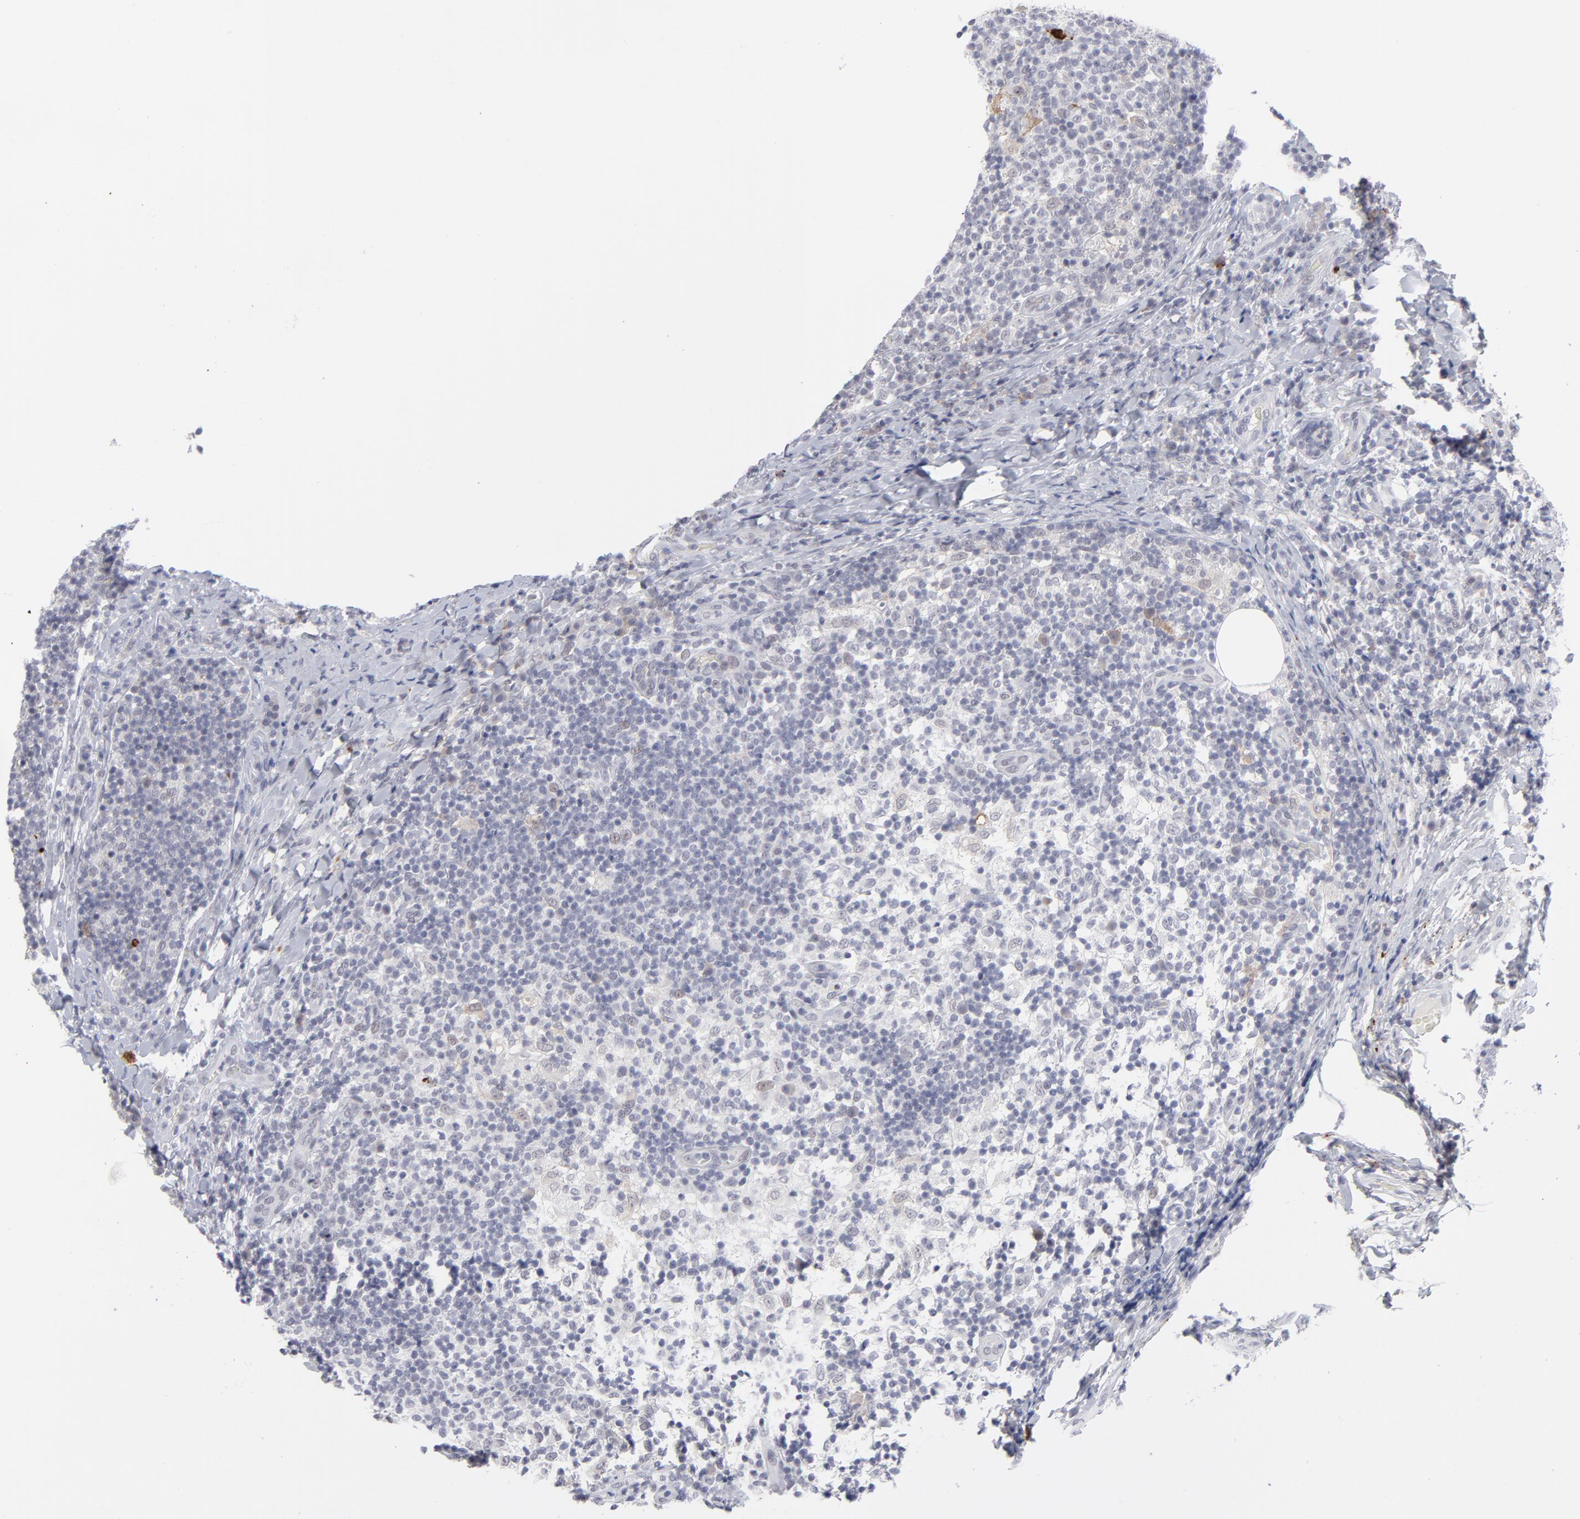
{"staining": {"intensity": "strong", "quantity": "<25%", "location": "cytoplasmic/membranous"}, "tissue": "lymph node", "cell_type": "Germinal center cells", "image_type": "normal", "snomed": [{"axis": "morphology", "description": "Normal tissue, NOS"}, {"axis": "morphology", "description": "Inflammation, NOS"}, {"axis": "topography", "description": "Lymph node"}], "caption": "Lymph node stained with DAB immunohistochemistry demonstrates medium levels of strong cytoplasmic/membranous staining in about <25% of germinal center cells.", "gene": "CCR2", "patient": {"sex": "male", "age": 46}}